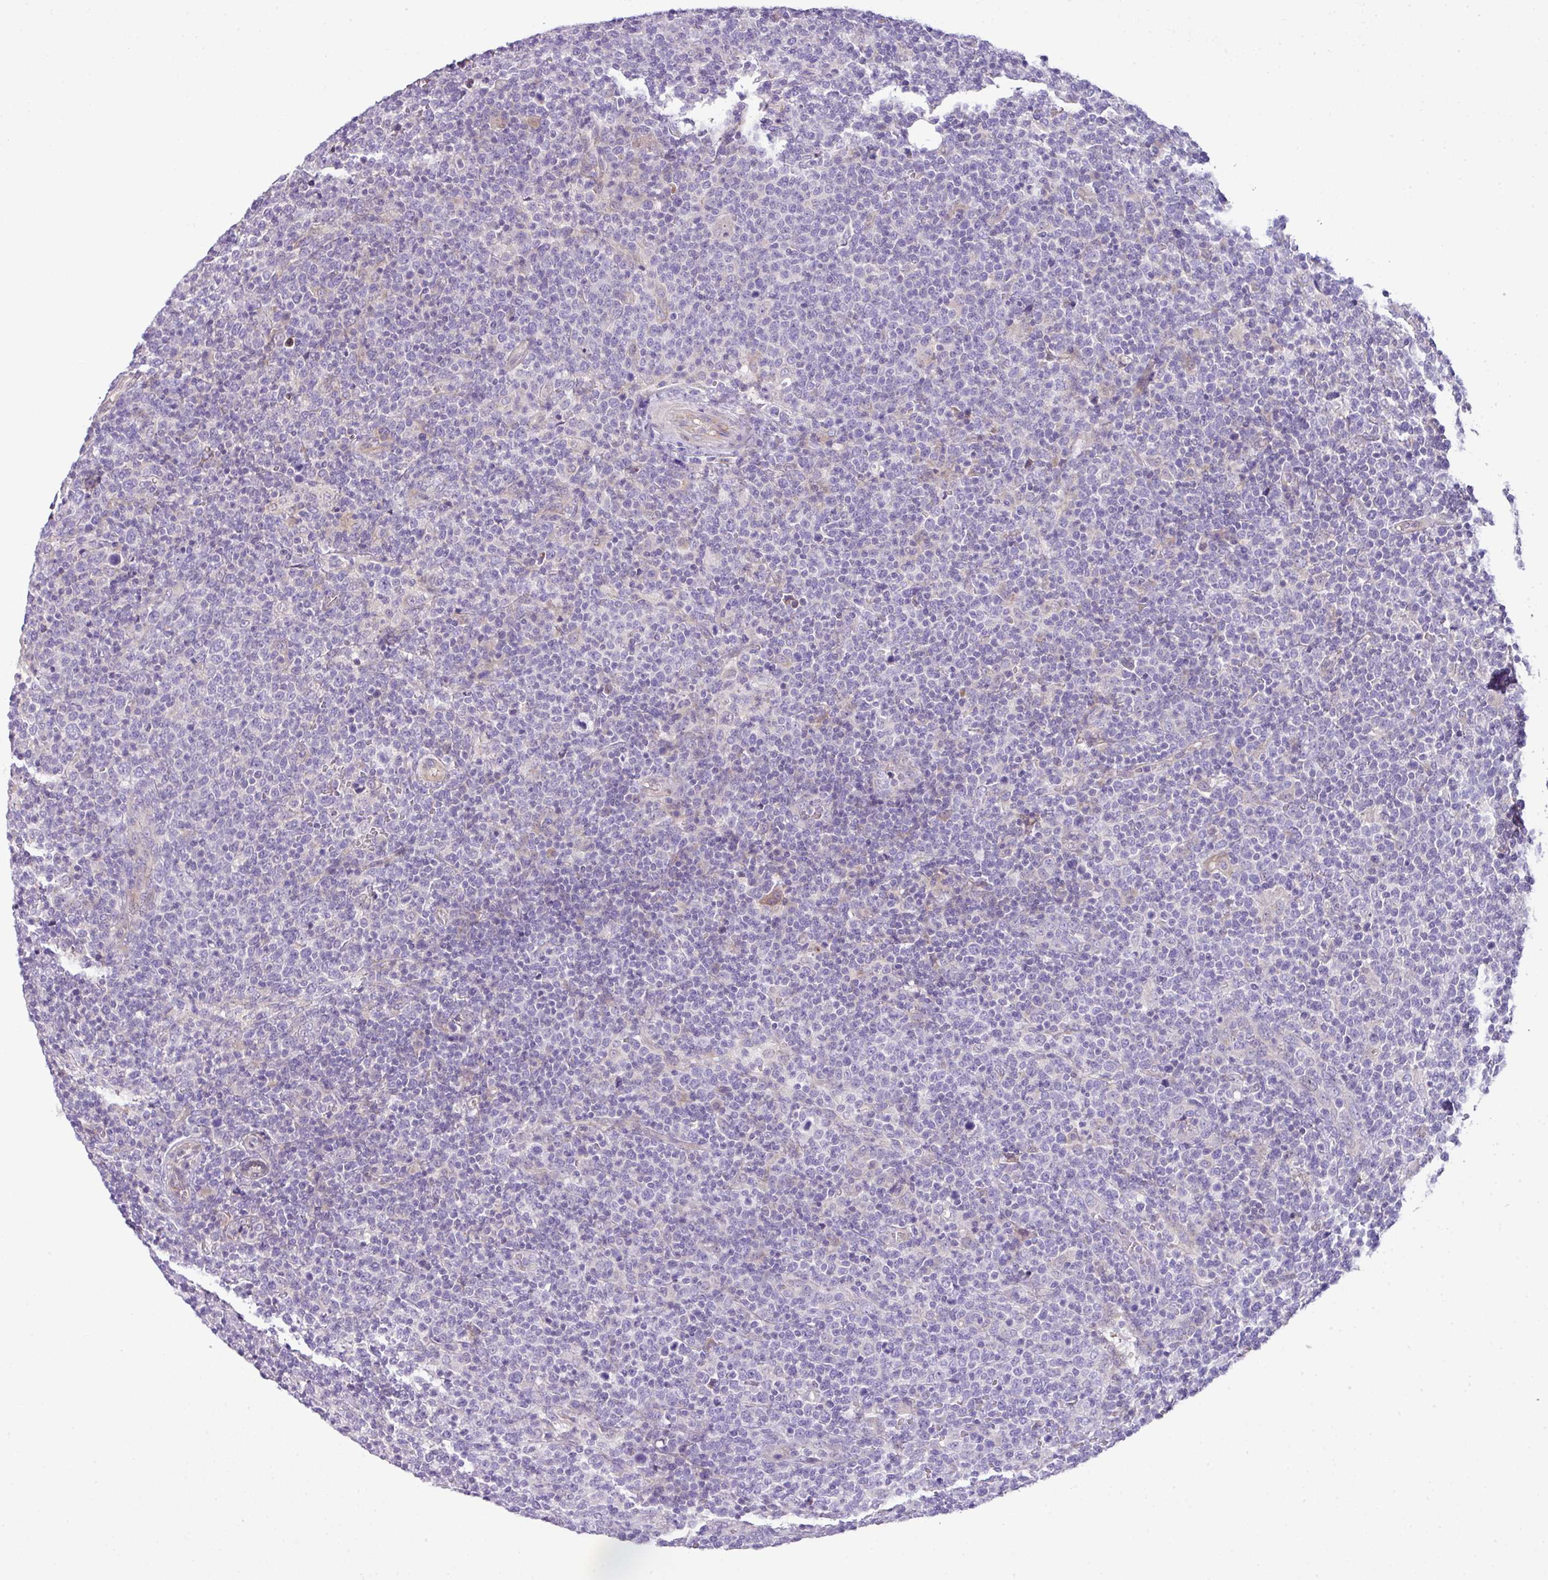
{"staining": {"intensity": "negative", "quantity": "none", "location": "none"}, "tissue": "lymphoma", "cell_type": "Tumor cells", "image_type": "cancer", "snomed": [{"axis": "morphology", "description": "Malignant lymphoma, non-Hodgkin's type, High grade"}, {"axis": "topography", "description": "Lymph node"}], "caption": "The immunohistochemistry (IHC) micrograph has no significant positivity in tumor cells of high-grade malignant lymphoma, non-Hodgkin's type tissue.", "gene": "PIK3R5", "patient": {"sex": "male", "age": 61}}